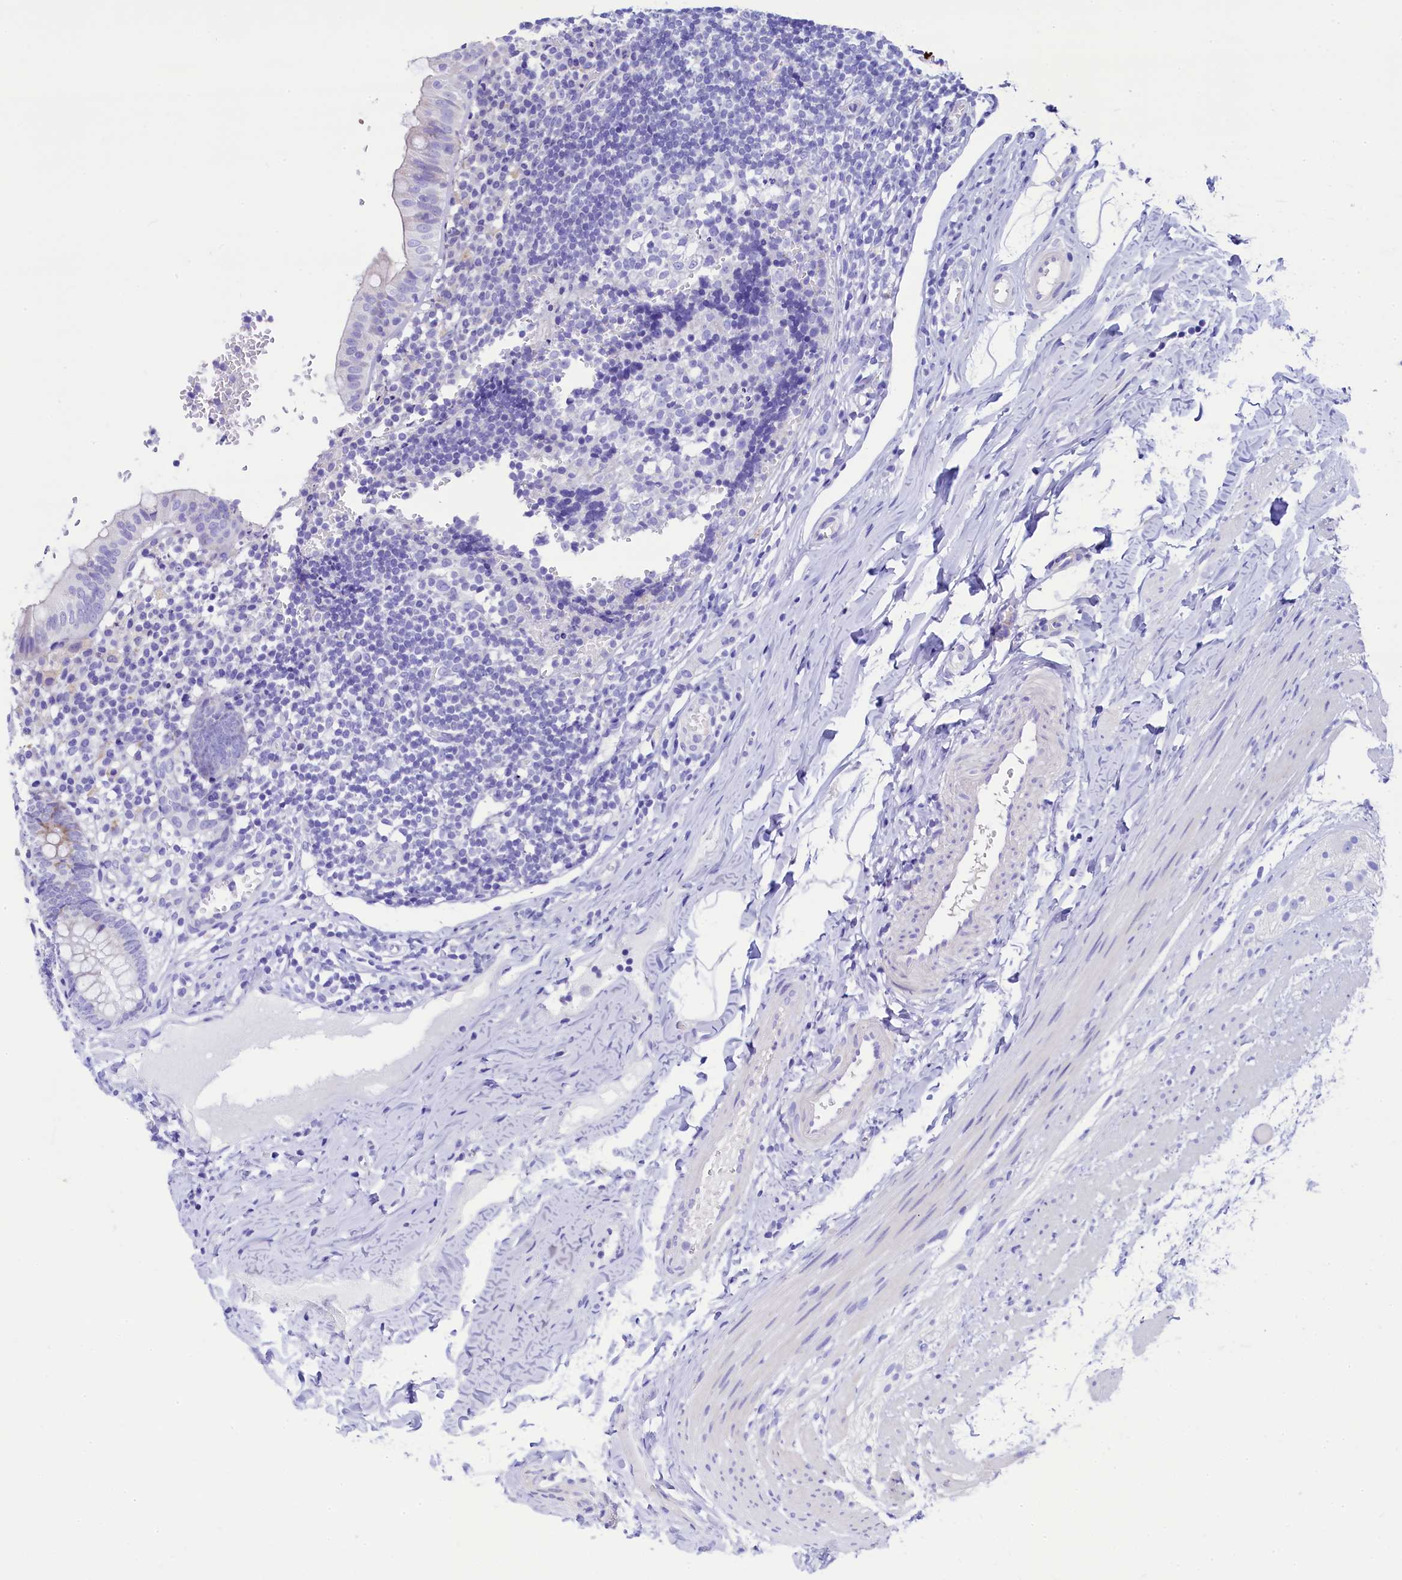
{"staining": {"intensity": "weak", "quantity": "<25%", "location": "cytoplasmic/membranous"}, "tissue": "appendix", "cell_type": "Glandular cells", "image_type": "normal", "snomed": [{"axis": "morphology", "description": "Normal tissue, NOS"}, {"axis": "topography", "description": "Appendix"}], "caption": "High magnification brightfield microscopy of benign appendix stained with DAB (brown) and counterstained with hematoxylin (blue): glandular cells show no significant staining. Brightfield microscopy of immunohistochemistry stained with DAB (brown) and hematoxylin (blue), captured at high magnification.", "gene": "RBP3", "patient": {"sex": "male", "age": 8}}